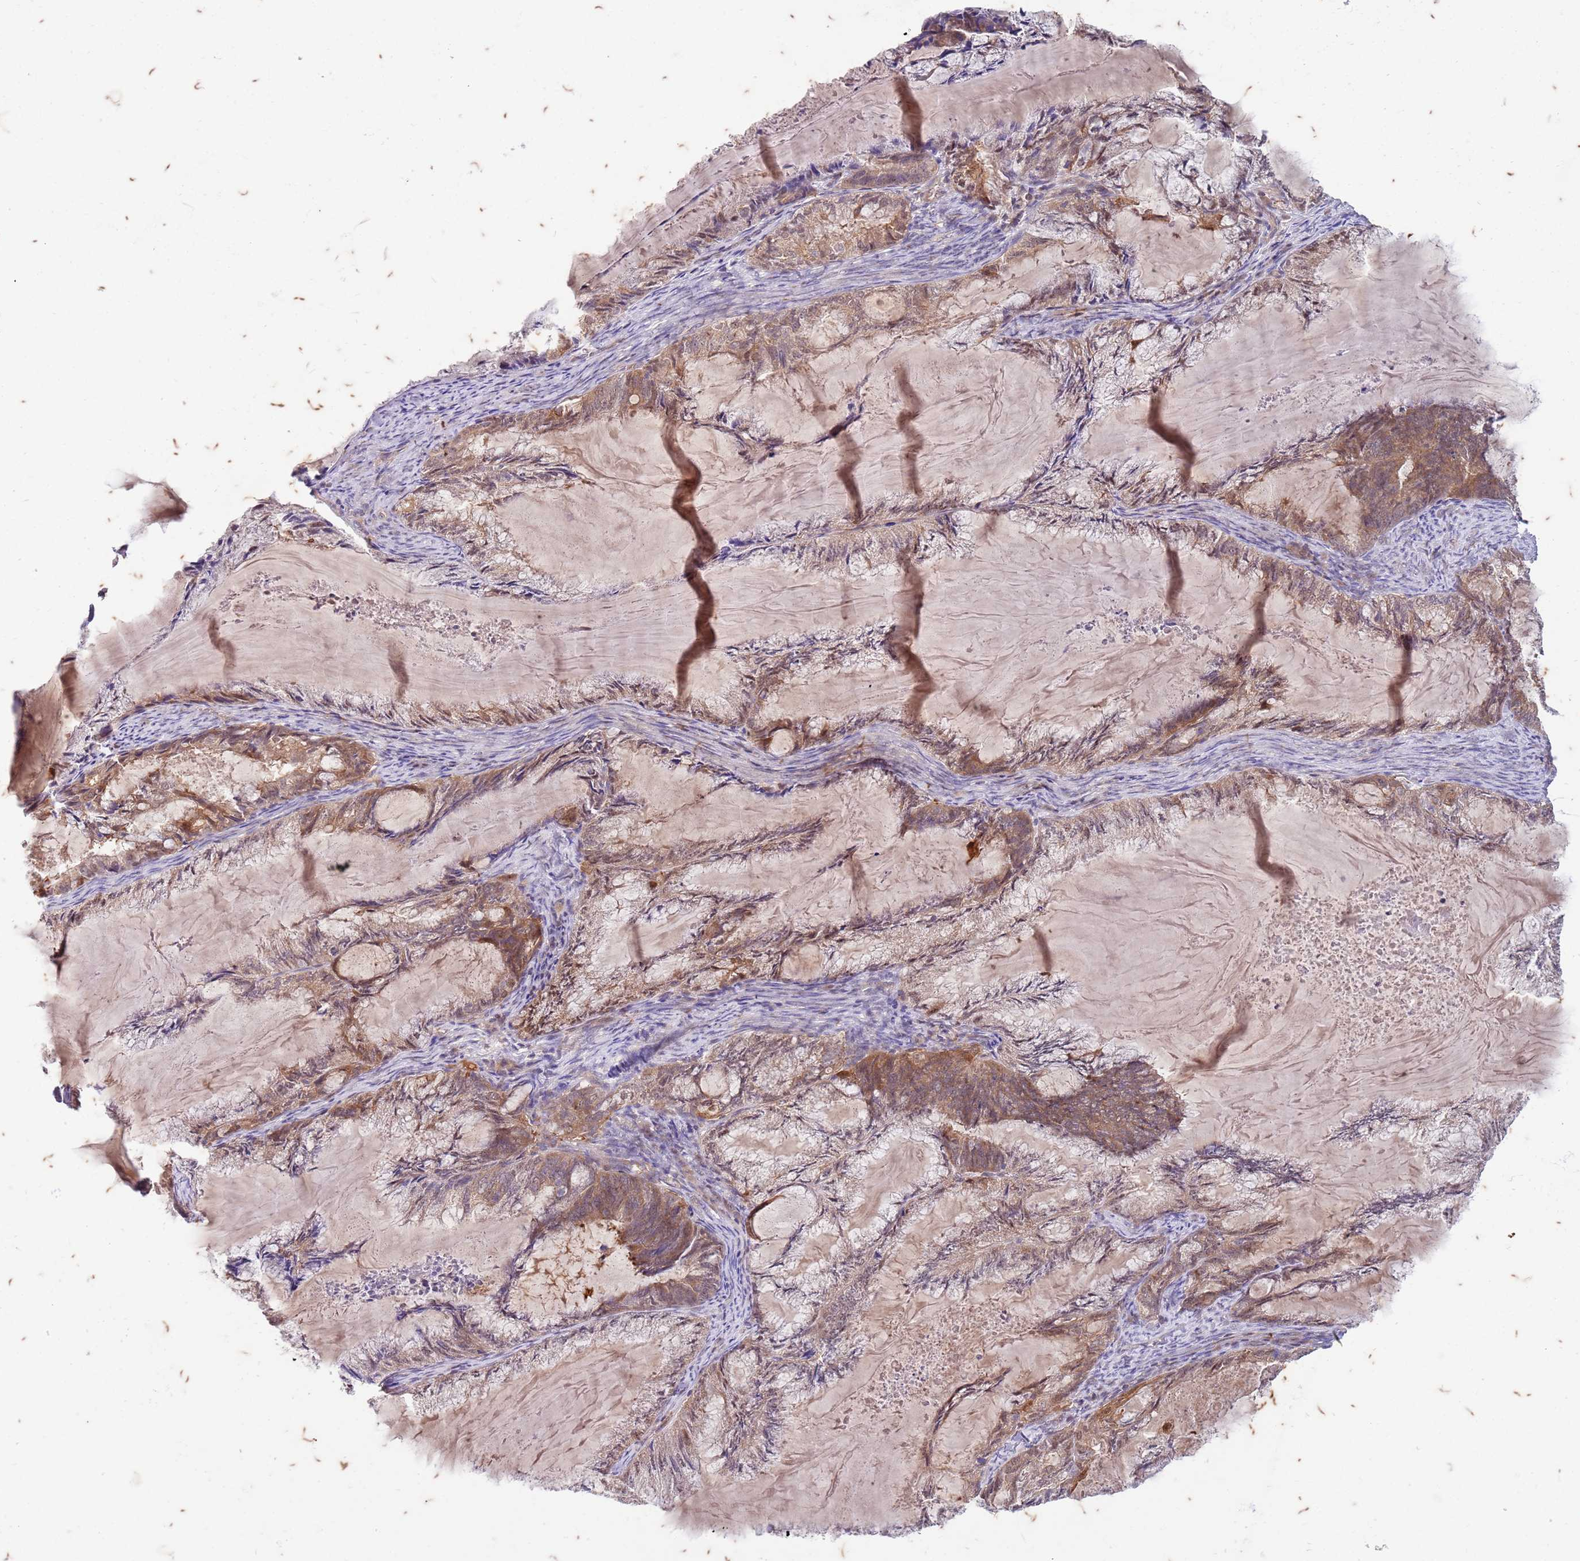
{"staining": {"intensity": "moderate", "quantity": "25%-75%", "location": "cytoplasmic/membranous"}, "tissue": "endometrial cancer", "cell_type": "Tumor cells", "image_type": "cancer", "snomed": [{"axis": "morphology", "description": "Adenocarcinoma, NOS"}, {"axis": "topography", "description": "Endometrium"}], "caption": "Endometrial cancer stained for a protein demonstrates moderate cytoplasmic/membranous positivity in tumor cells.", "gene": "RAPGEF3", "patient": {"sex": "female", "age": 86}}